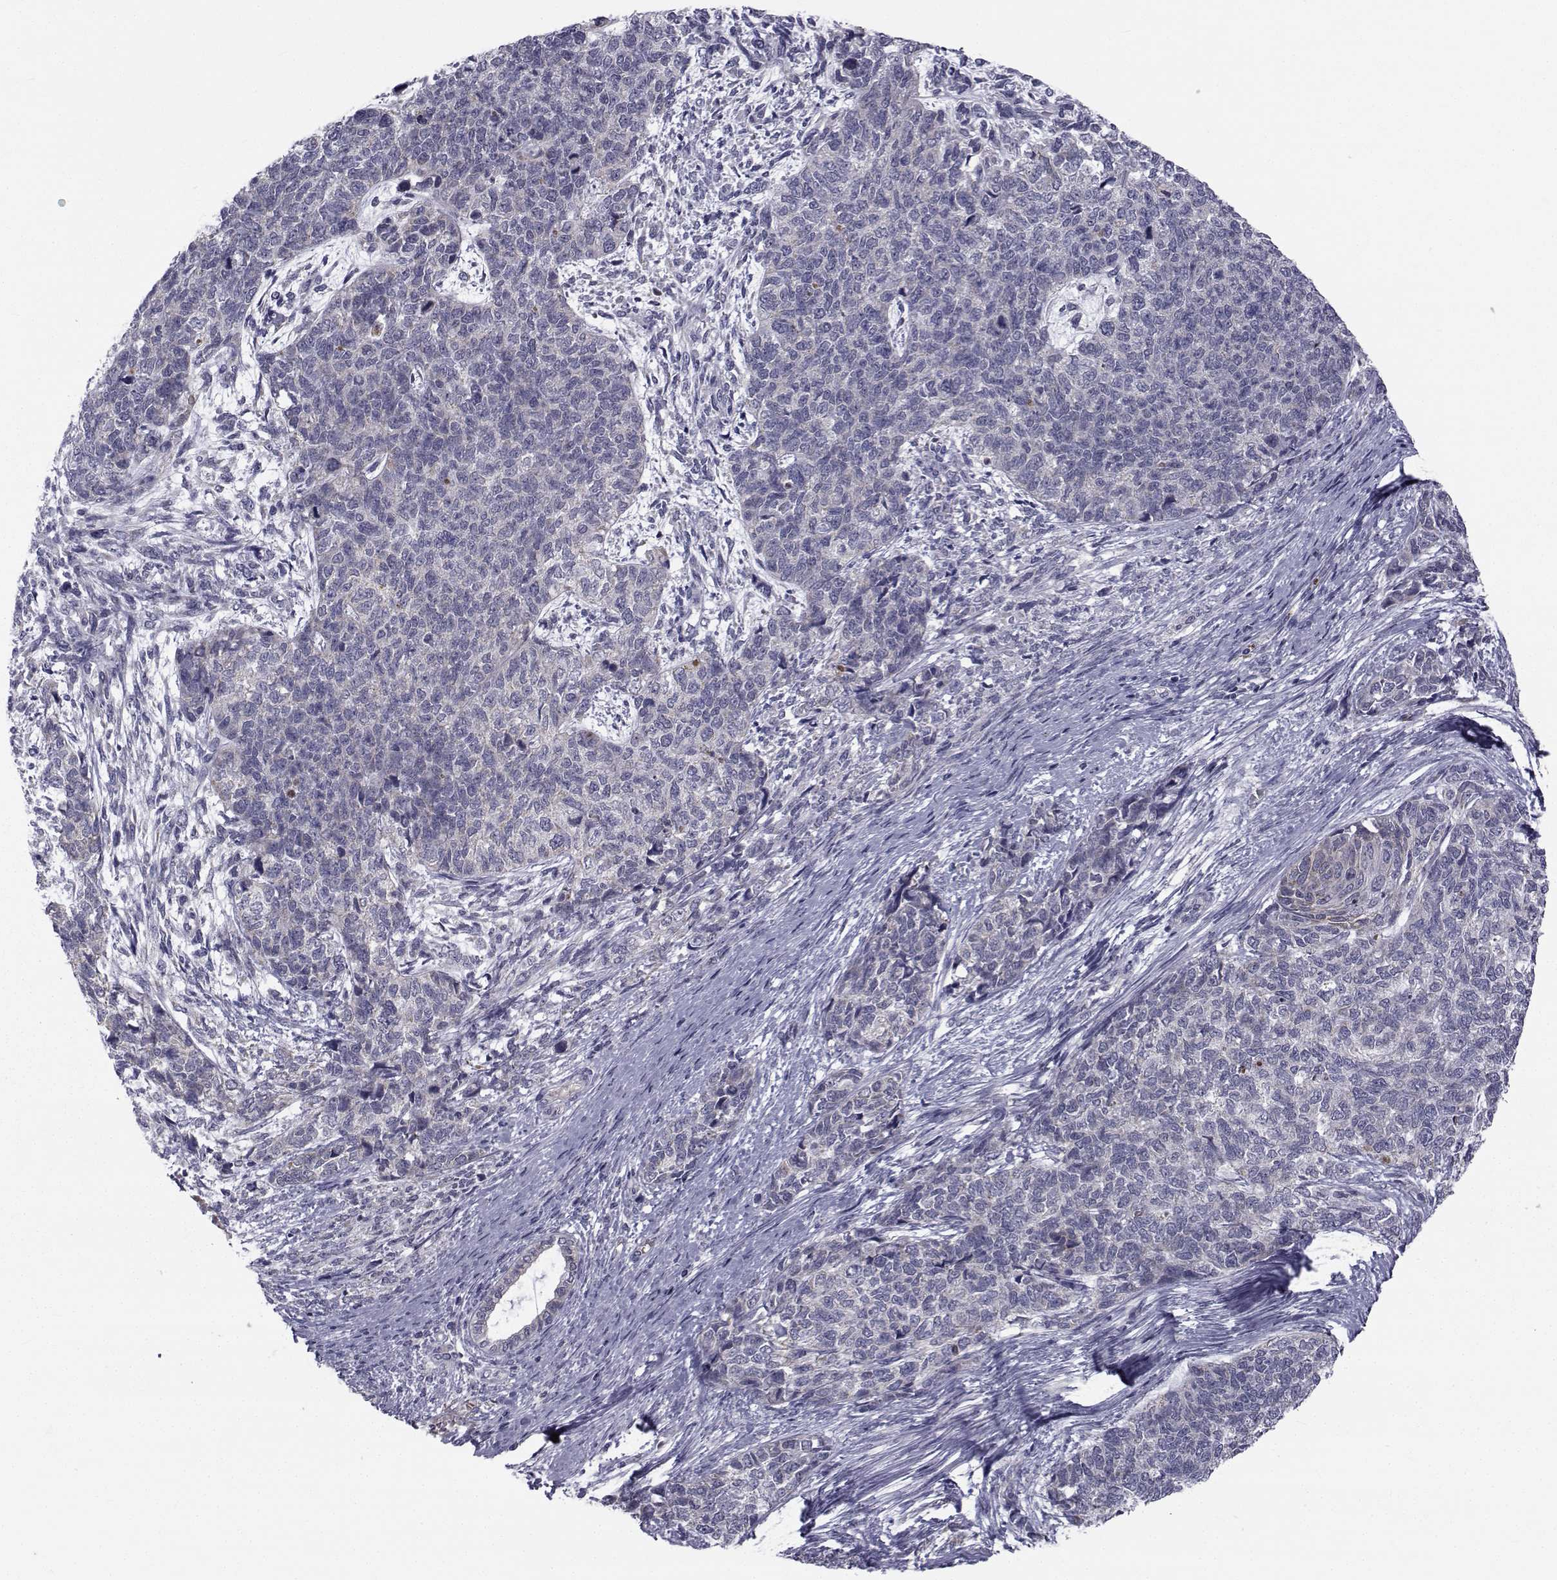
{"staining": {"intensity": "negative", "quantity": "none", "location": "none"}, "tissue": "cervical cancer", "cell_type": "Tumor cells", "image_type": "cancer", "snomed": [{"axis": "morphology", "description": "Squamous cell carcinoma, NOS"}, {"axis": "topography", "description": "Cervix"}], "caption": "Immunohistochemistry of human cervical cancer (squamous cell carcinoma) shows no expression in tumor cells.", "gene": "ANGPT1", "patient": {"sex": "female", "age": 63}}